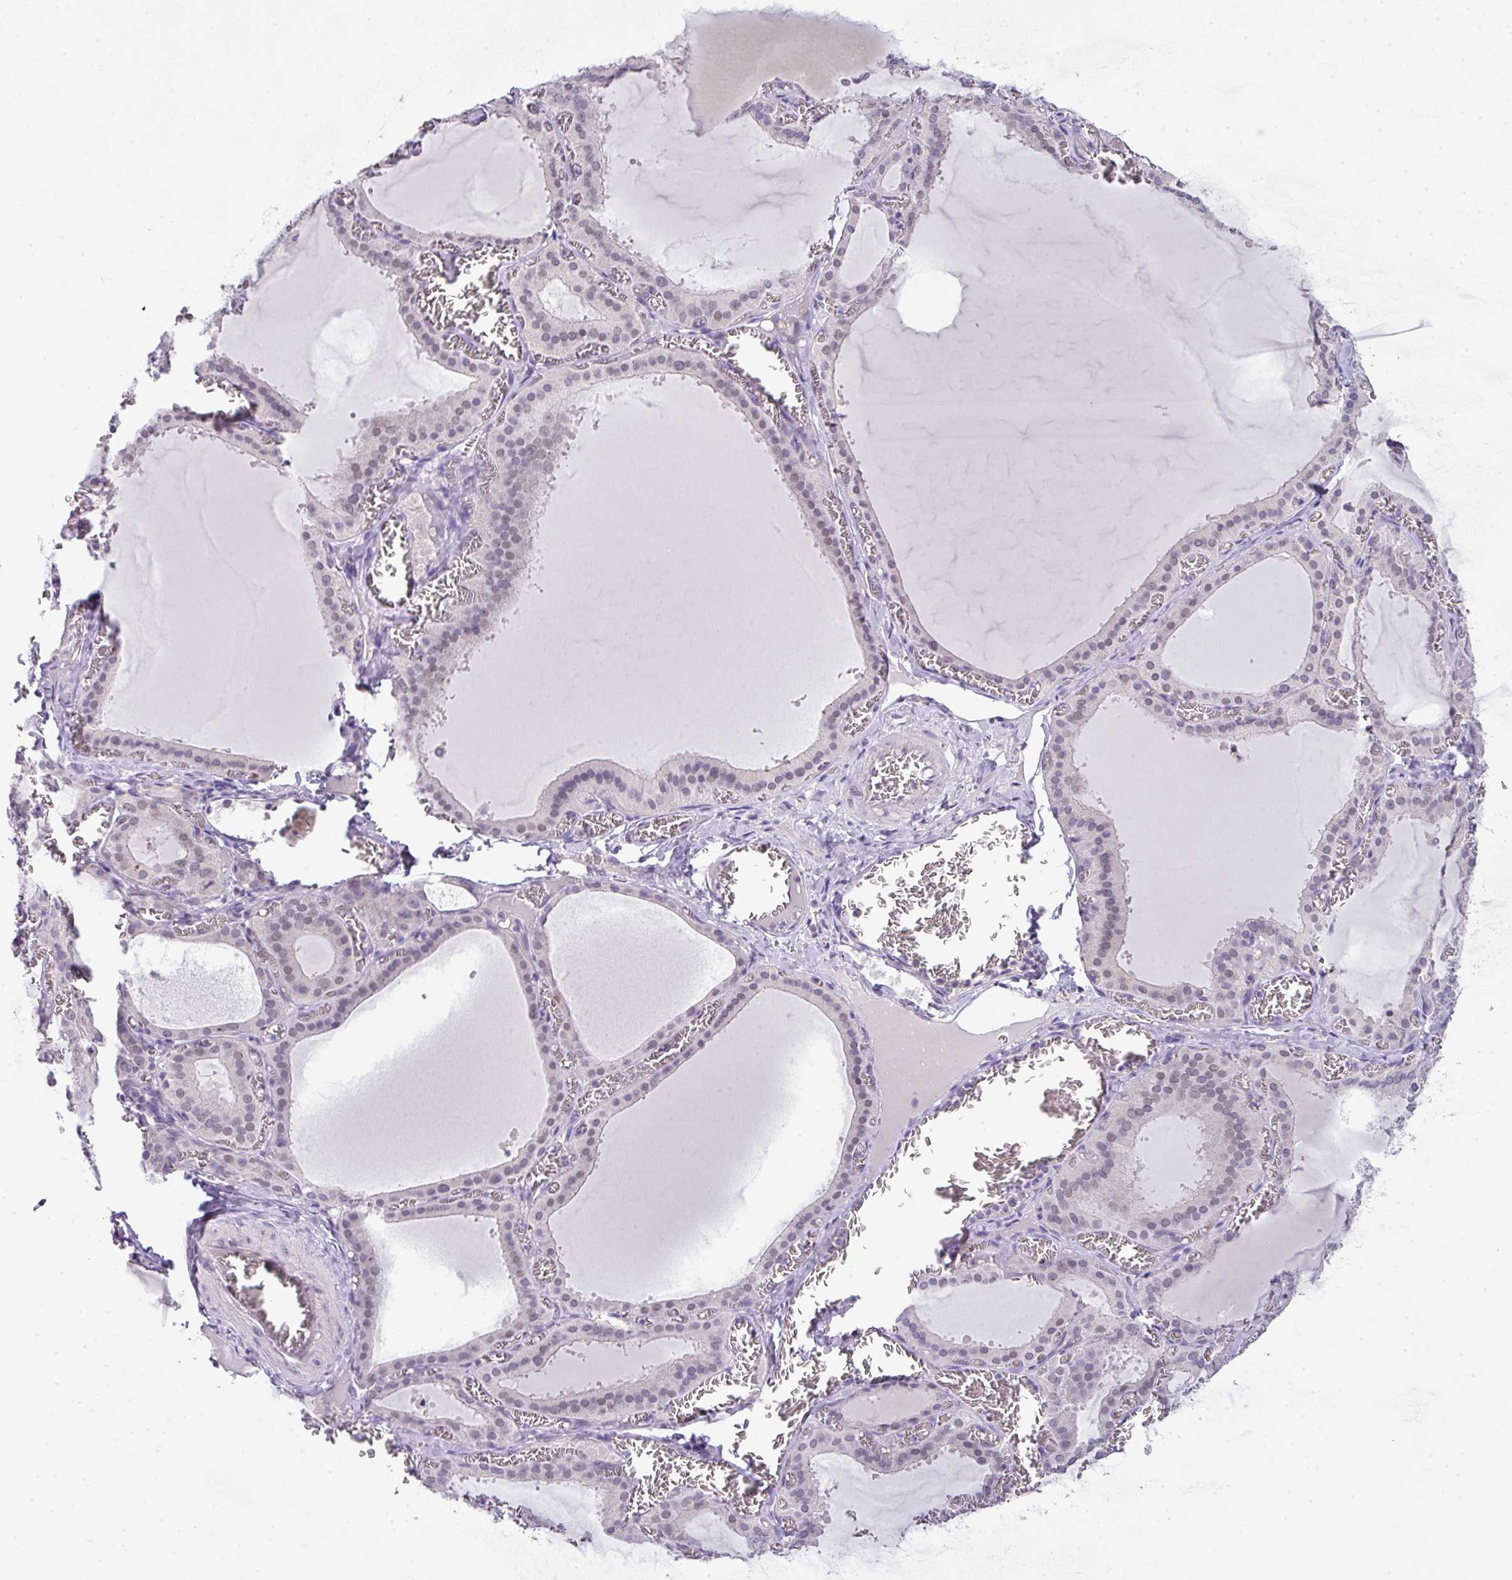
{"staining": {"intensity": "weak", "quantity": "25%-75%", "location": "nuclear"}, "tissue": "thyroid gland", "cell_type": "Glandular cells", "image_type": "normal", "snomed": [{"axis": "morphology", "description": "Normal tissue, NOS"}, {"axis": "topography", "description": "Thyroid gland"}], "caption": "Immunohistochemistry of unremarkable thyroid gland exhibits low levels of weak nuclear expression in about 25%-75% of glandular cells. The staining was performed using DAB (3,3'-diaminobenzidine), with brown indicating positive protein expression. Nuclei are stained blue with hematoxylin.", "gene": "GCG", "patient": {"sex": "female", "age": 30}}